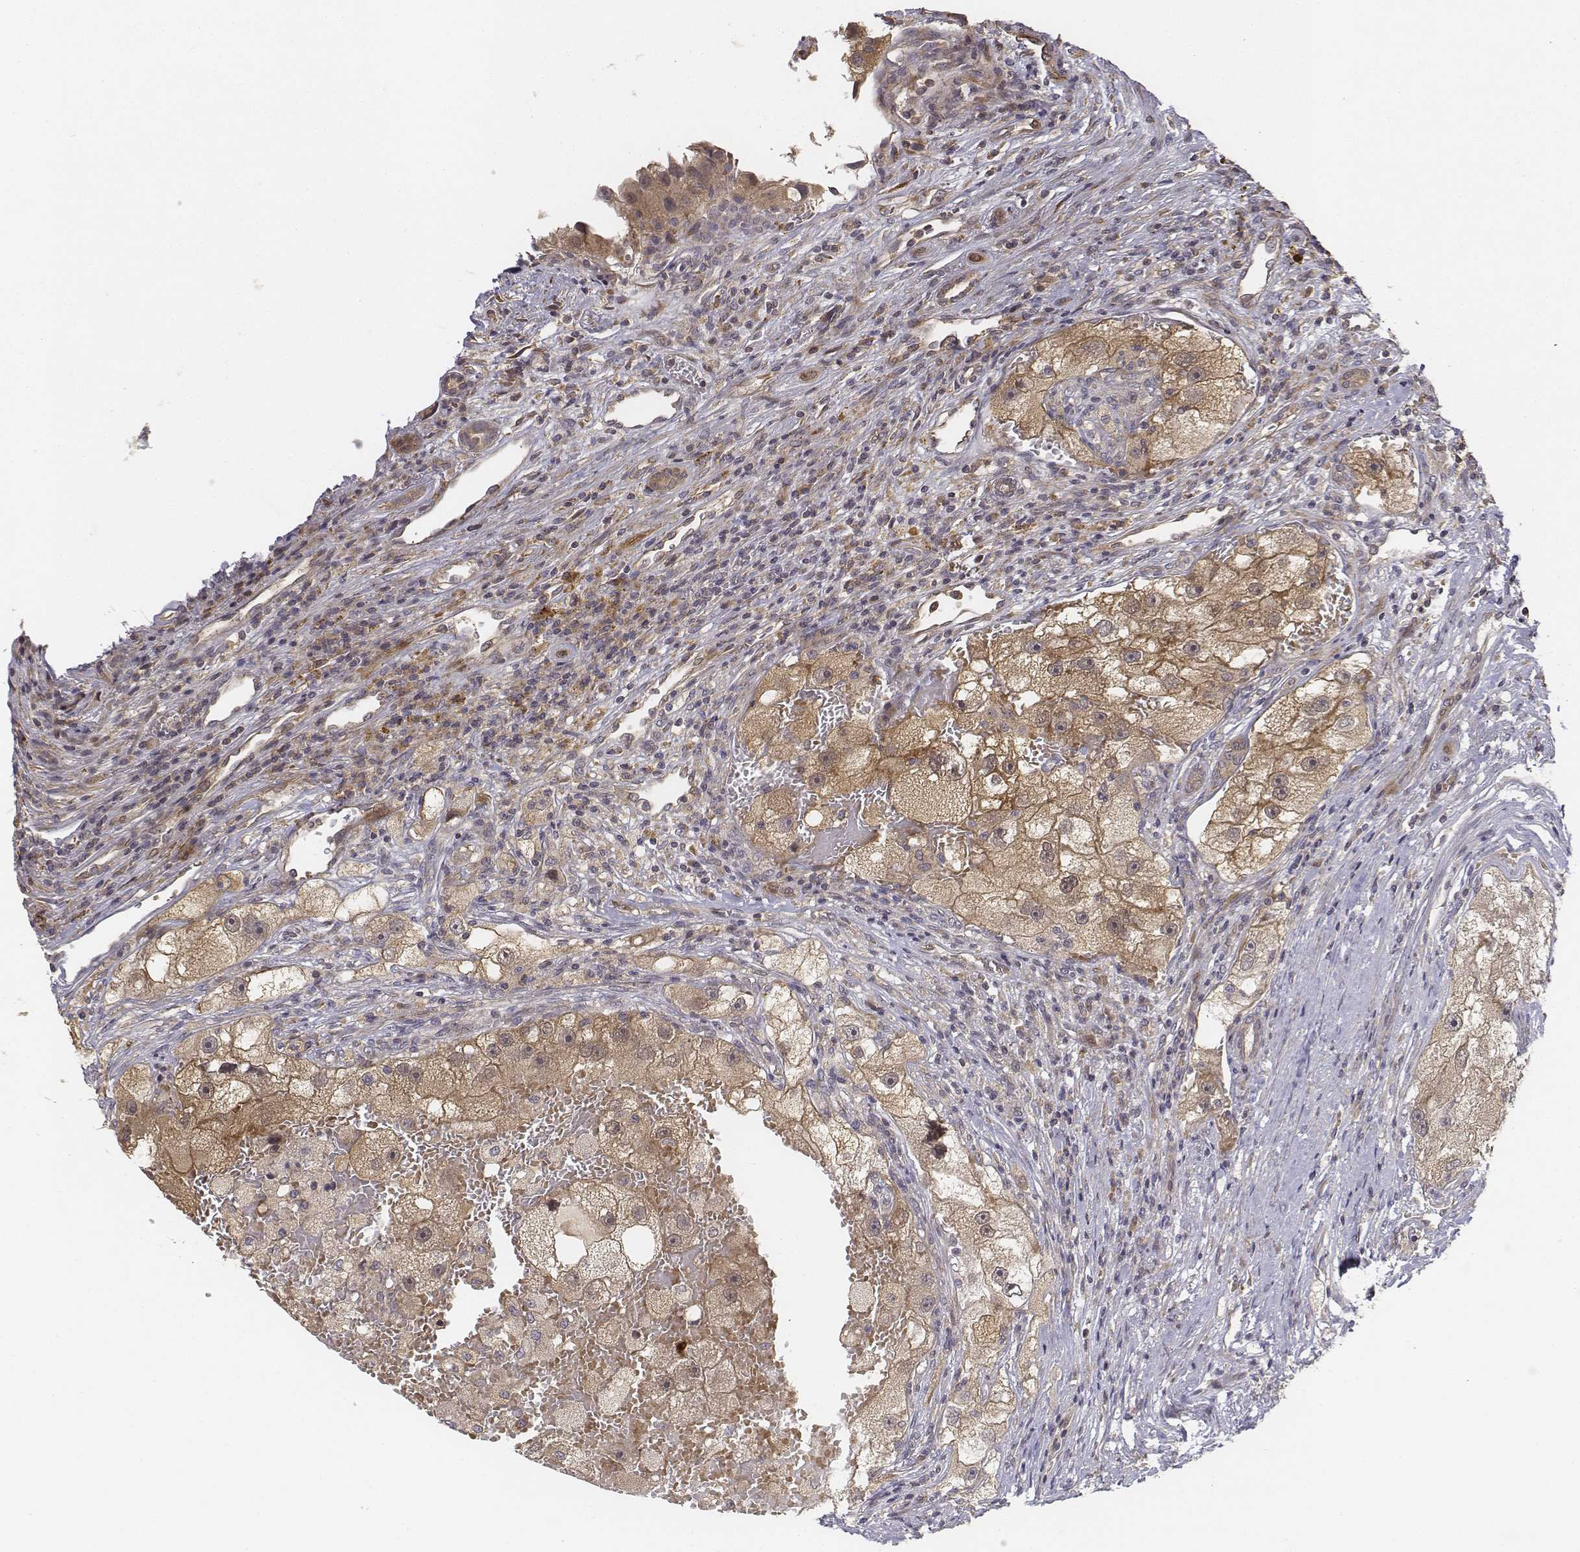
{"staining": {"intensity": "weak", "quantity": ">75%", "location": "cytoplasmic/membranous"}, "tissue": "renal cancer", "cell_type": "Tumor cells", "image_type": "cancer", "snomed": [{"axis": "morphology", "description": "Adenocarcinoma, NOS"}, {"axis": "topography", "description": "Kidney"}], "caption": "This image reveals immunohistochemistry staining of renal adenocarcinoma, with low weak cytoplasmic/membranous expression in about >75% of tumor cells.", "gene": "FBXO21", "patient": {"sex": "male", "age": 63}}